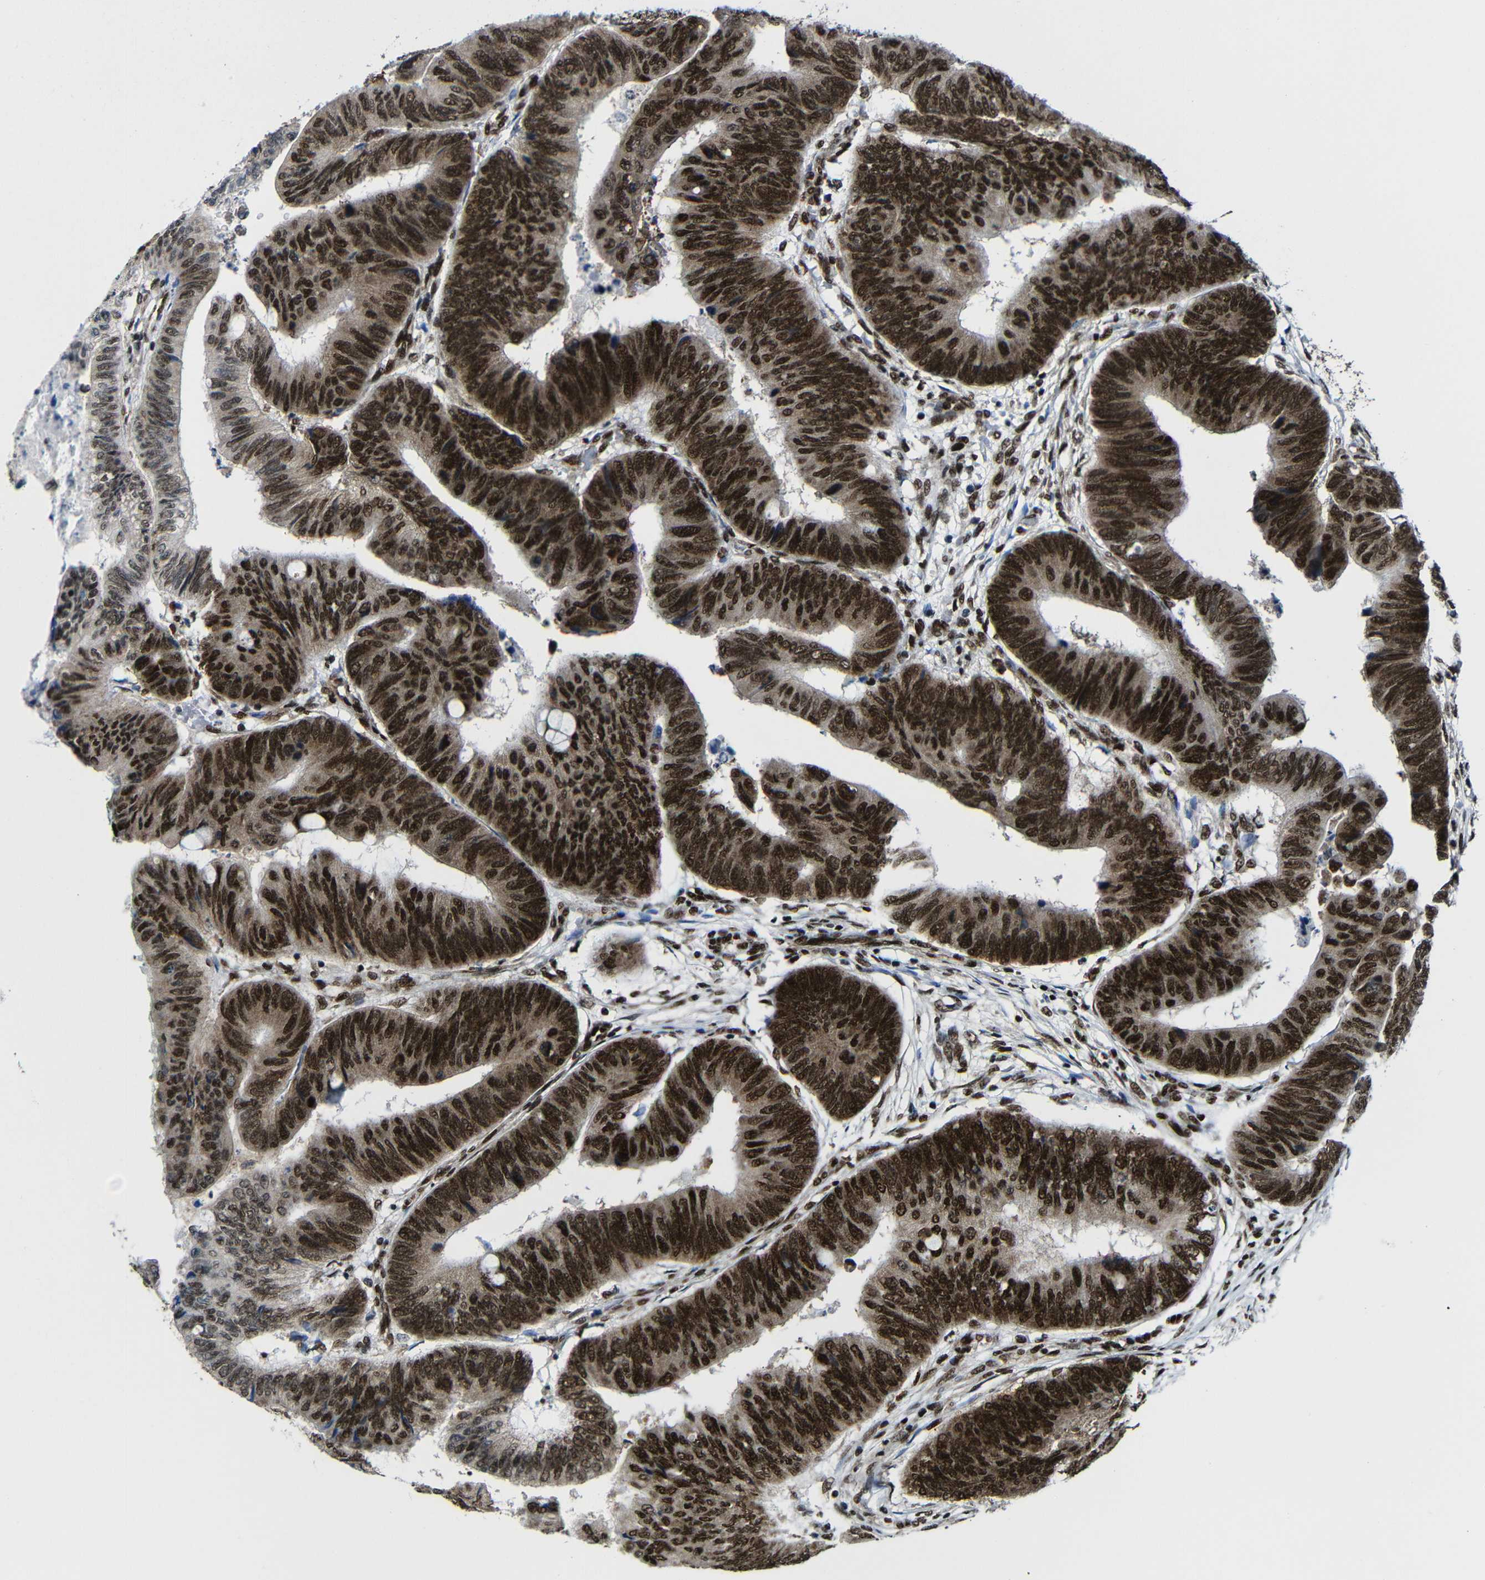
{"staining": {"intensity": "strong", "quantity": ">75%", "location": "cytoplasmic/membranous,nuclear"}, "tissue": "colorectal cancer", "cell_type": "Tumor cells", "image_type": "cancer", "snomed": [{"axis": "morphology", "description": "Normal tissue, NOS"}, {"axis": "morphology", "description": "Adenocarcinoma, NOS"}, {"axis": "topography", "description": "Rectum"}, {"axis": "topography", "description": "Peripheral nerve tissue"}], "caption": "Human adenocarcinoma (colorectal) stained with a brown dye displays strong cytoplasmic/membranous and nuclear positive positivity in approximately >75% of tumor cells.", "gene": "PTBP1", "patient": {"sex": "male", "age": 92}}